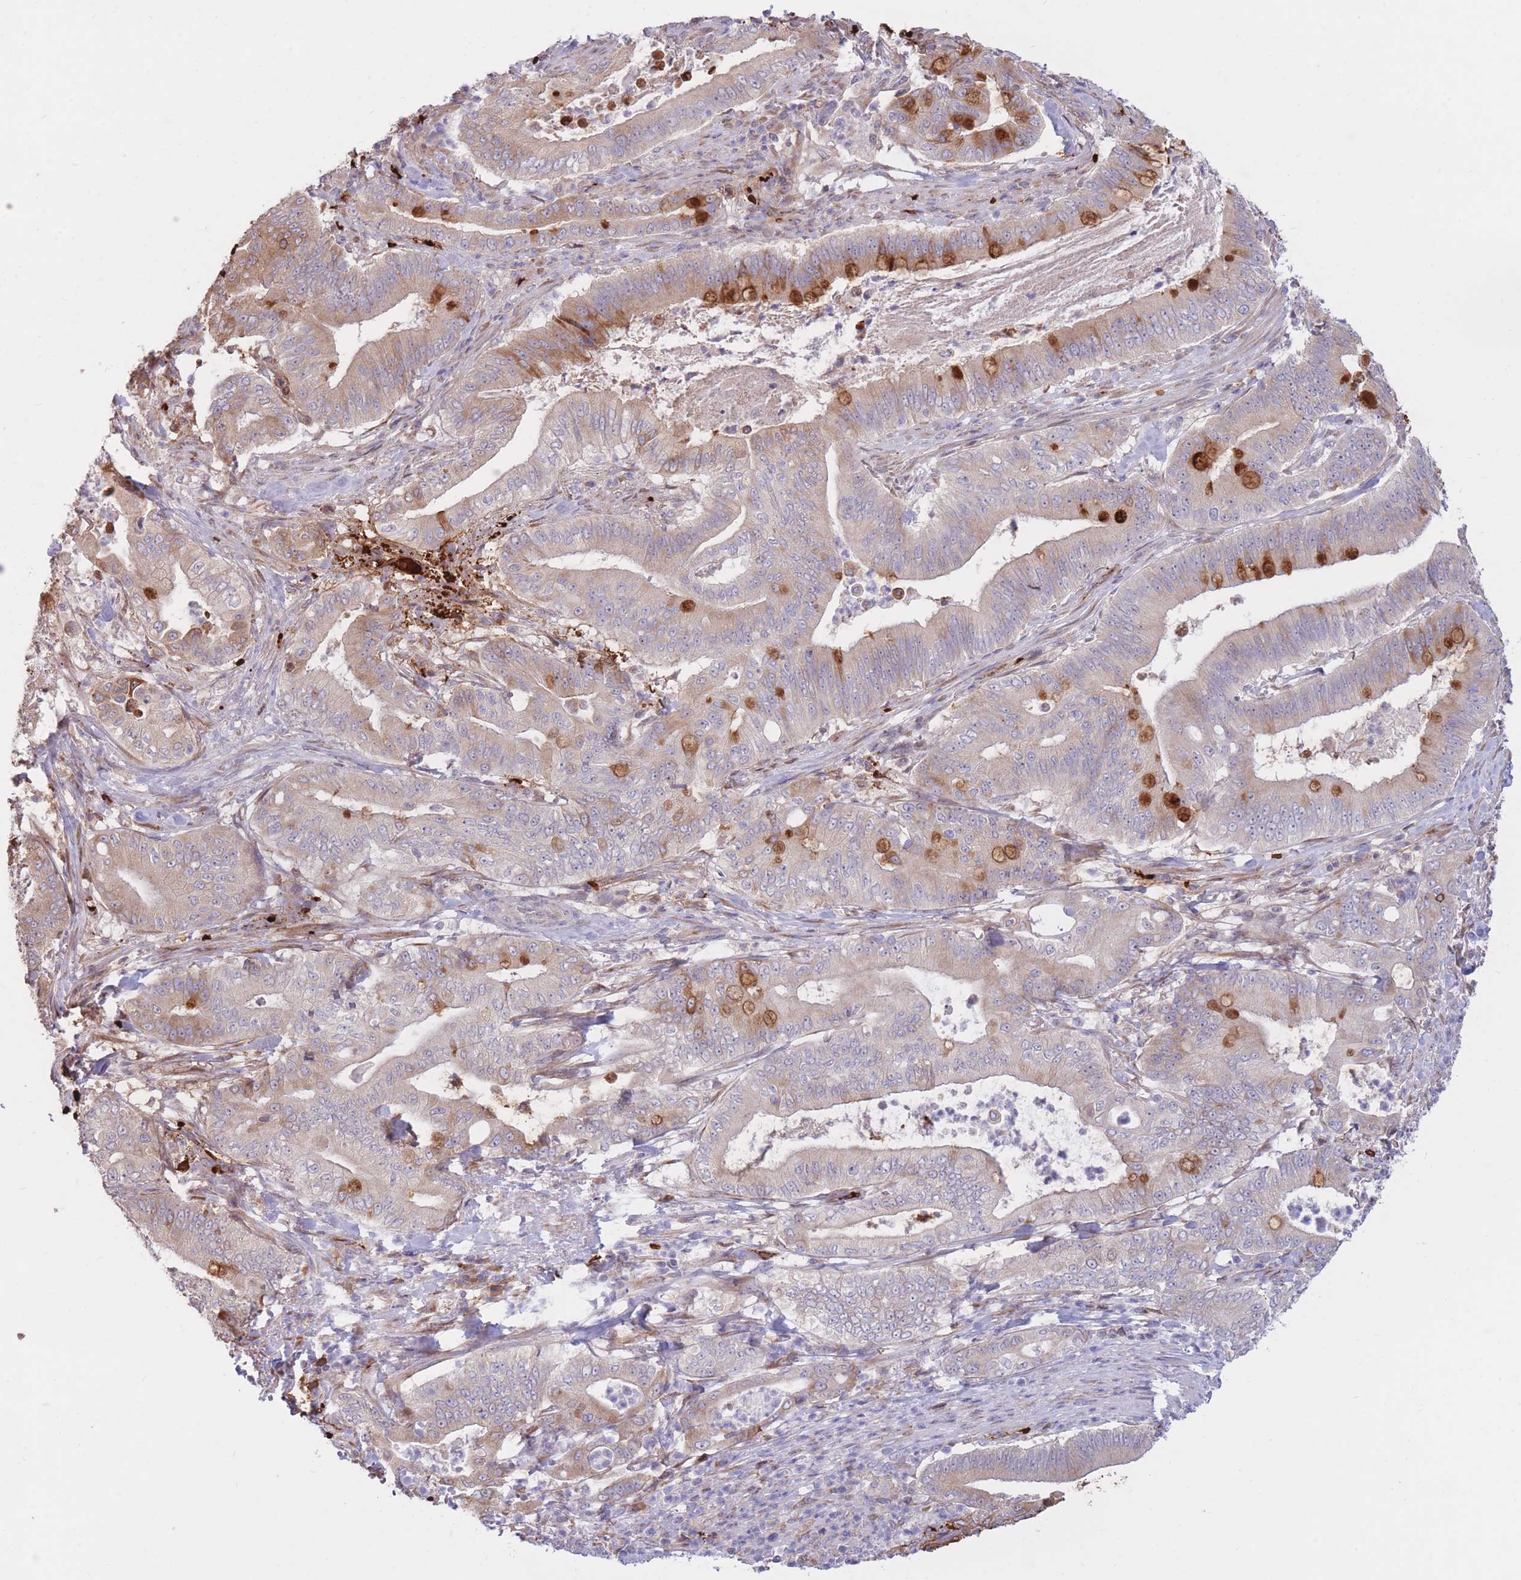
{"staining": {"intensity": "moderate", "quantity": "<25%", "location": "cytoplasmic/membranous"}, "tissue": "pancreatic cancer", "cell_type": "Tumor cells", "image_type": "cancer", "snomed": [{"axis": "morphology", "description": "Adenocarcinoma, NOS"}, {"axis": "topography", "description": "Pancreas"}], "caption": "A micrograph of pancreatic adenocarcinoma stained for a protein demonstrates moderate cytoplasmic/membranous brown staining in tumor cells.", "gene": "ATP10D", "patient": {"sex": "male", "age": 71}}